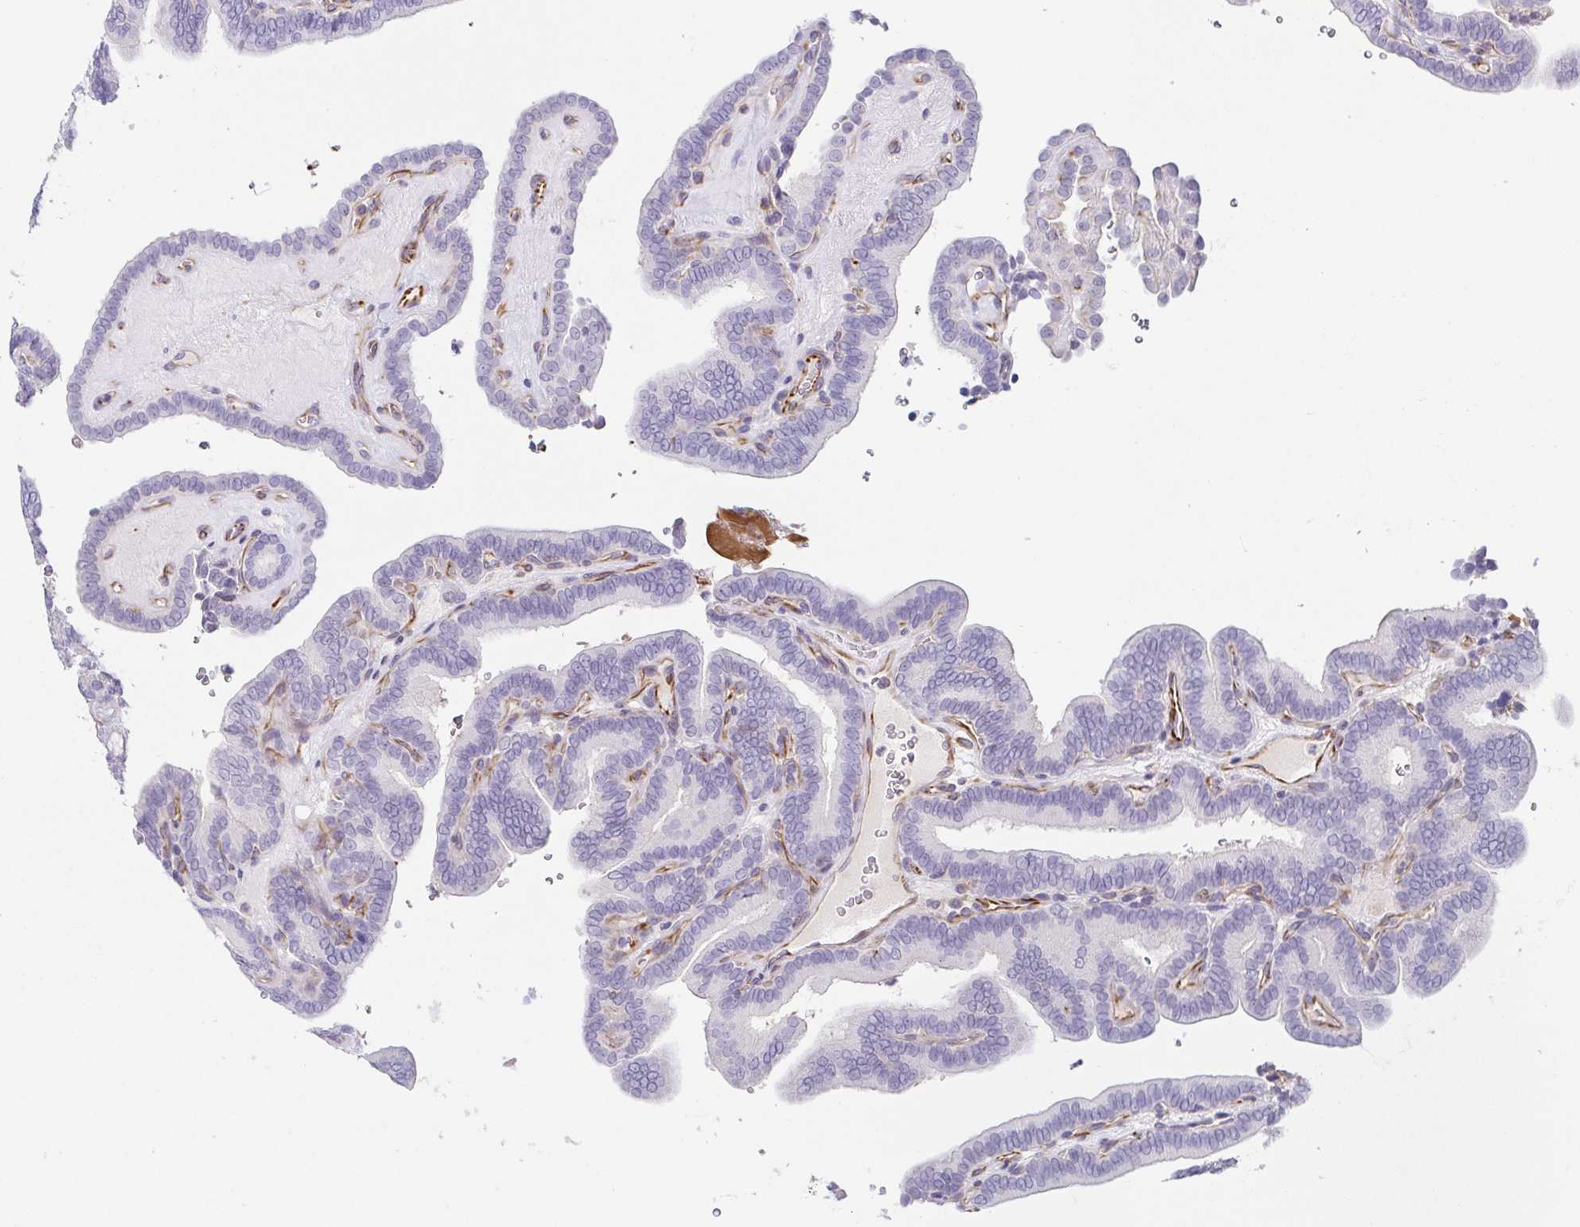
{"staining": {"intensity": "negative", "quantity": "none", "location": "none"}, "tissue": "thyroid cancer", "cell_type": "Tumor cells", "image_type": "cancer", "snomed": [{"axis": "morphology", "description": "Papillary adenocarcinoma, NOS"}, {"axis": "topography", "description": "Thyroid gland"}], "caption": "A photomicrograph of human thyroid papillary adenocarcinoma is negative for staining in tumor cells.", "gene": "COL17A1", "patient": {"sex": "female", "age": 21}}